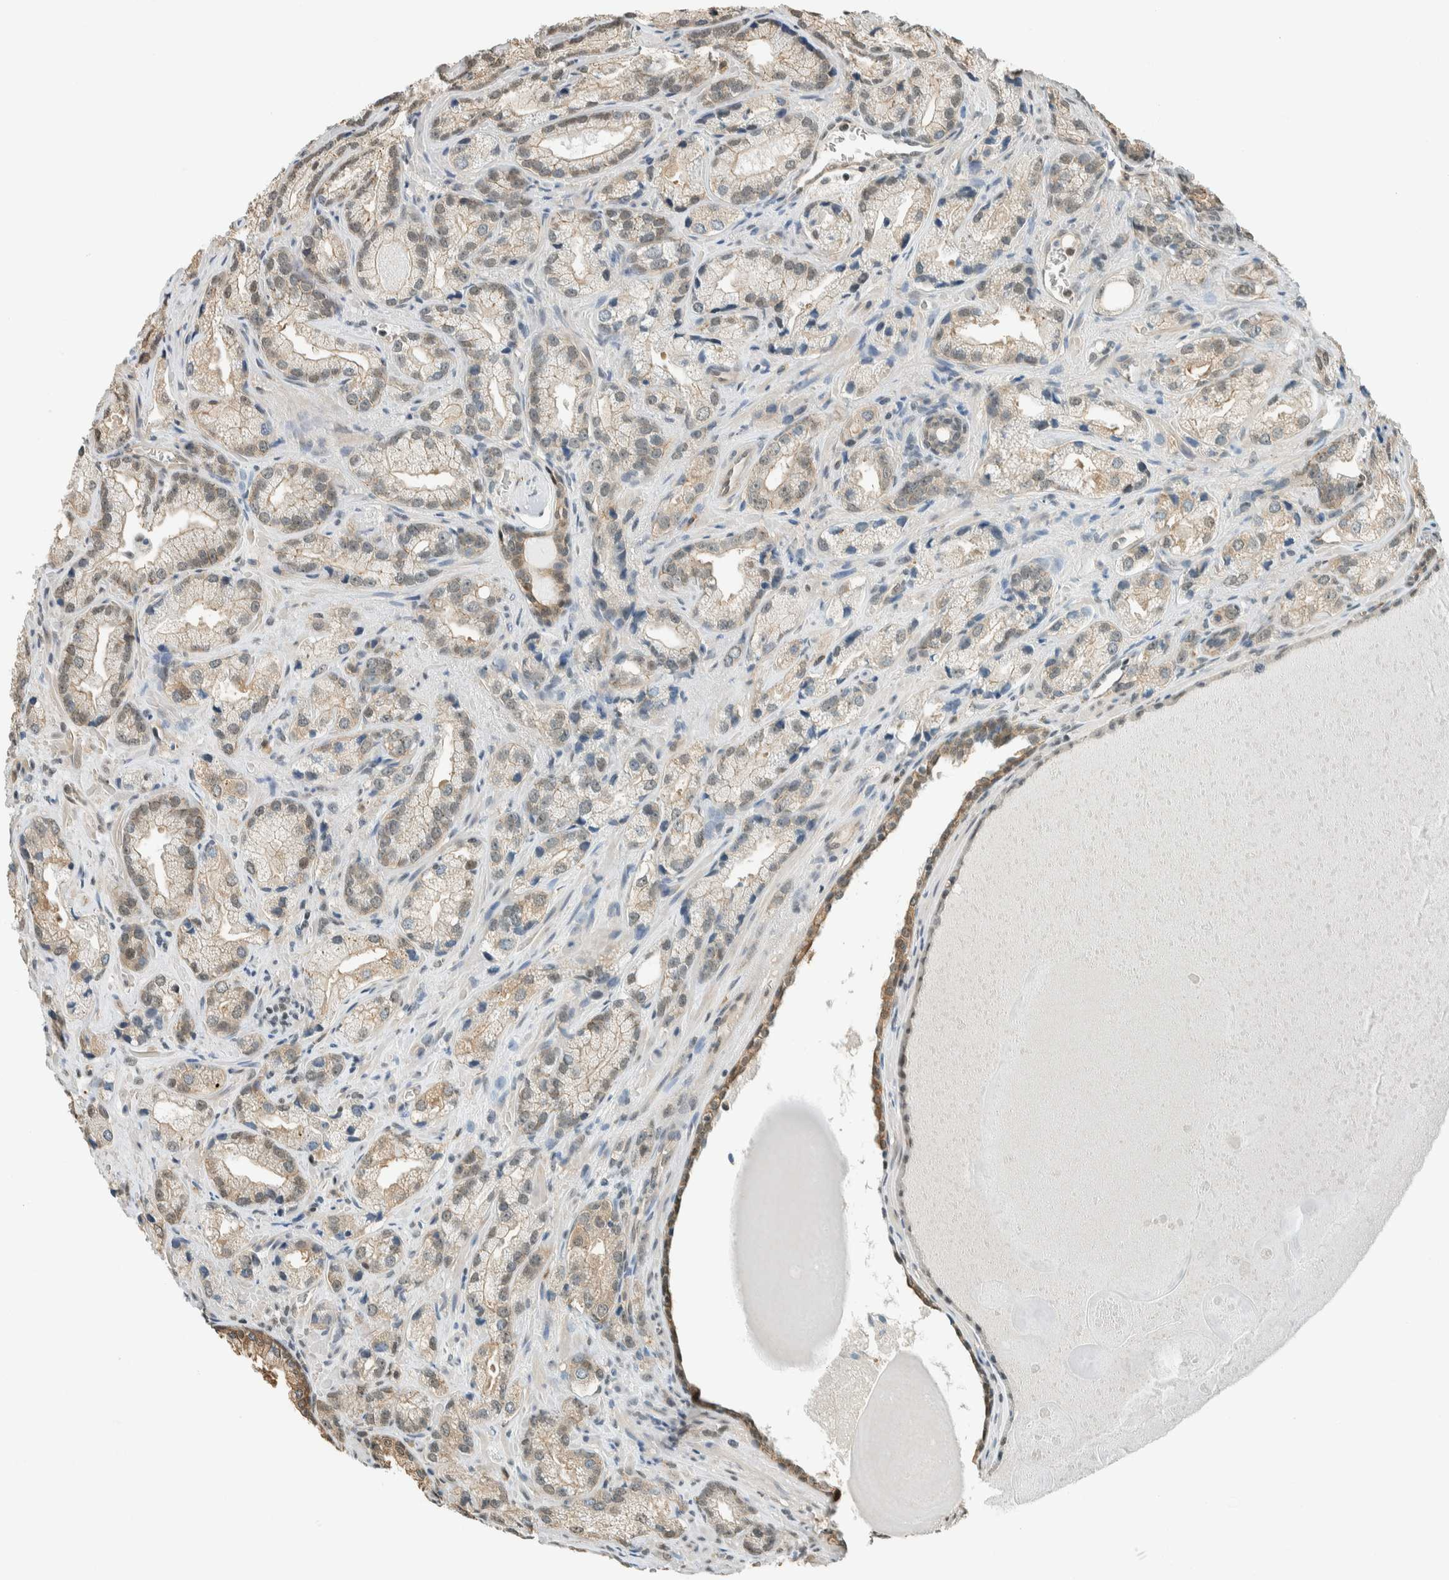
{"staining": {"intensity": "weak", "quantity": "25%-75%", "location": "cytoplasmic/membranous,nuclear"}, "tissue": "prostate cancer", "cell_type": "Tumor cells", "image_type": "cancer", "snomed": [{"axis": "morphology", "description": "Adenocarcinoma, High grade"}, {"axis": "topography", "description": "Prostate"}], "caption": "Prostate cancer (high-grade adenocarcinoma) stained with immunohistochemistry (IHC) reveals weak cytoplasmic/membranous and nuclear staining in approximately 25%-75% of tumor cells.", "gene": "NIBAN2", "patient": {"sex": "male", "age": 63}}